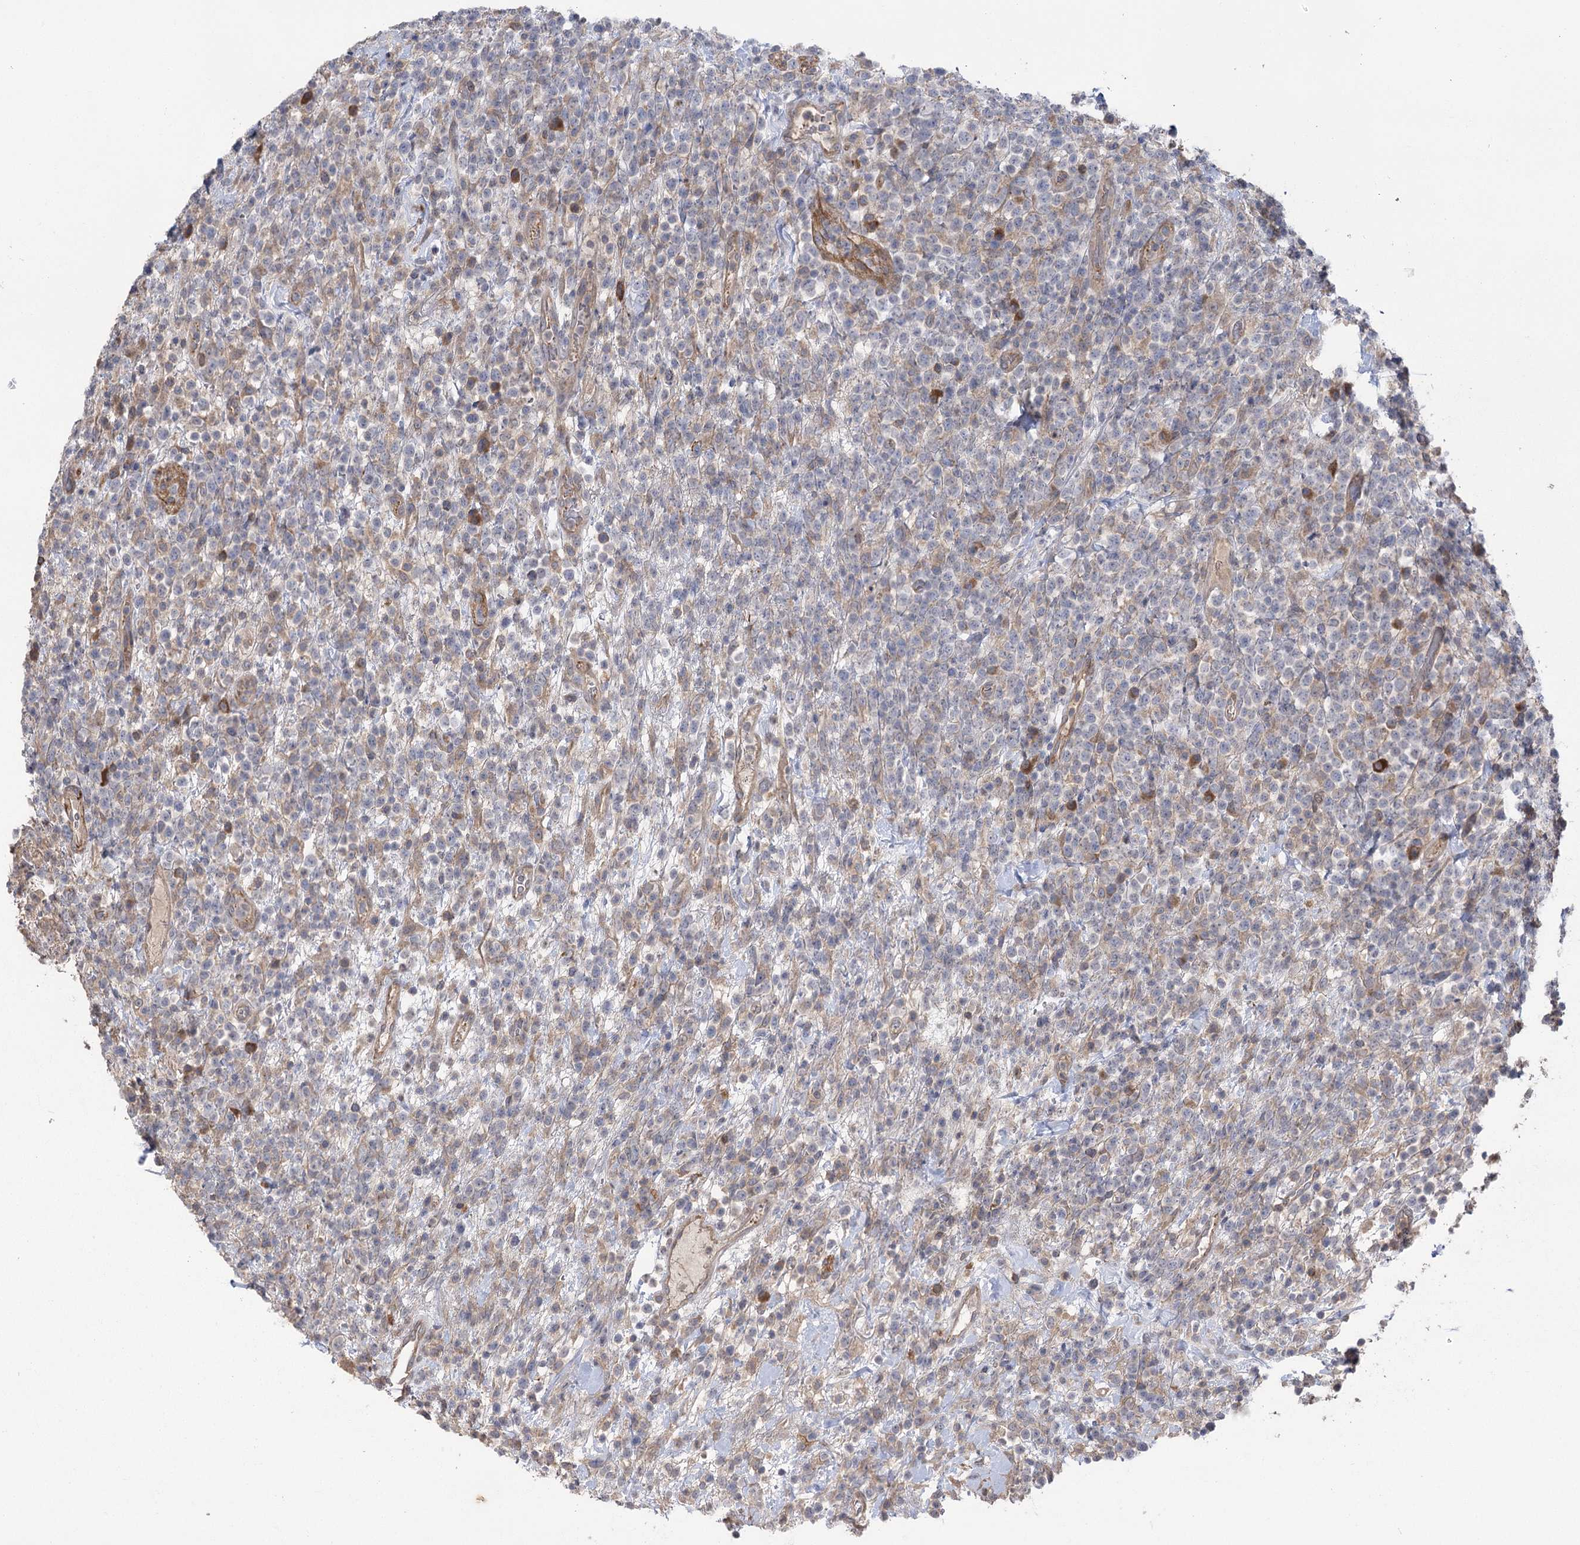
{"staining": {"intensity": "negative", "quantity": "none", "location": "none"}, "tissue": "lymphoma", "cell_type": "Tumor cells", "image_type": "cancer", "snomed": [{"axis": "morphology", "description": "Malignant lymphoma, non-Hodgkin's type, High grade"}, {"axis": "topography", "description": "Colon"}], "caption": "This is an immunohistochemistry photomicrograph of human high-grade malignant lymphoma, non-Hodgkin's type. There is no staining in tumor cells.", "gene": "KCNN2", "patient": {"sex": "female", "age": 53}}